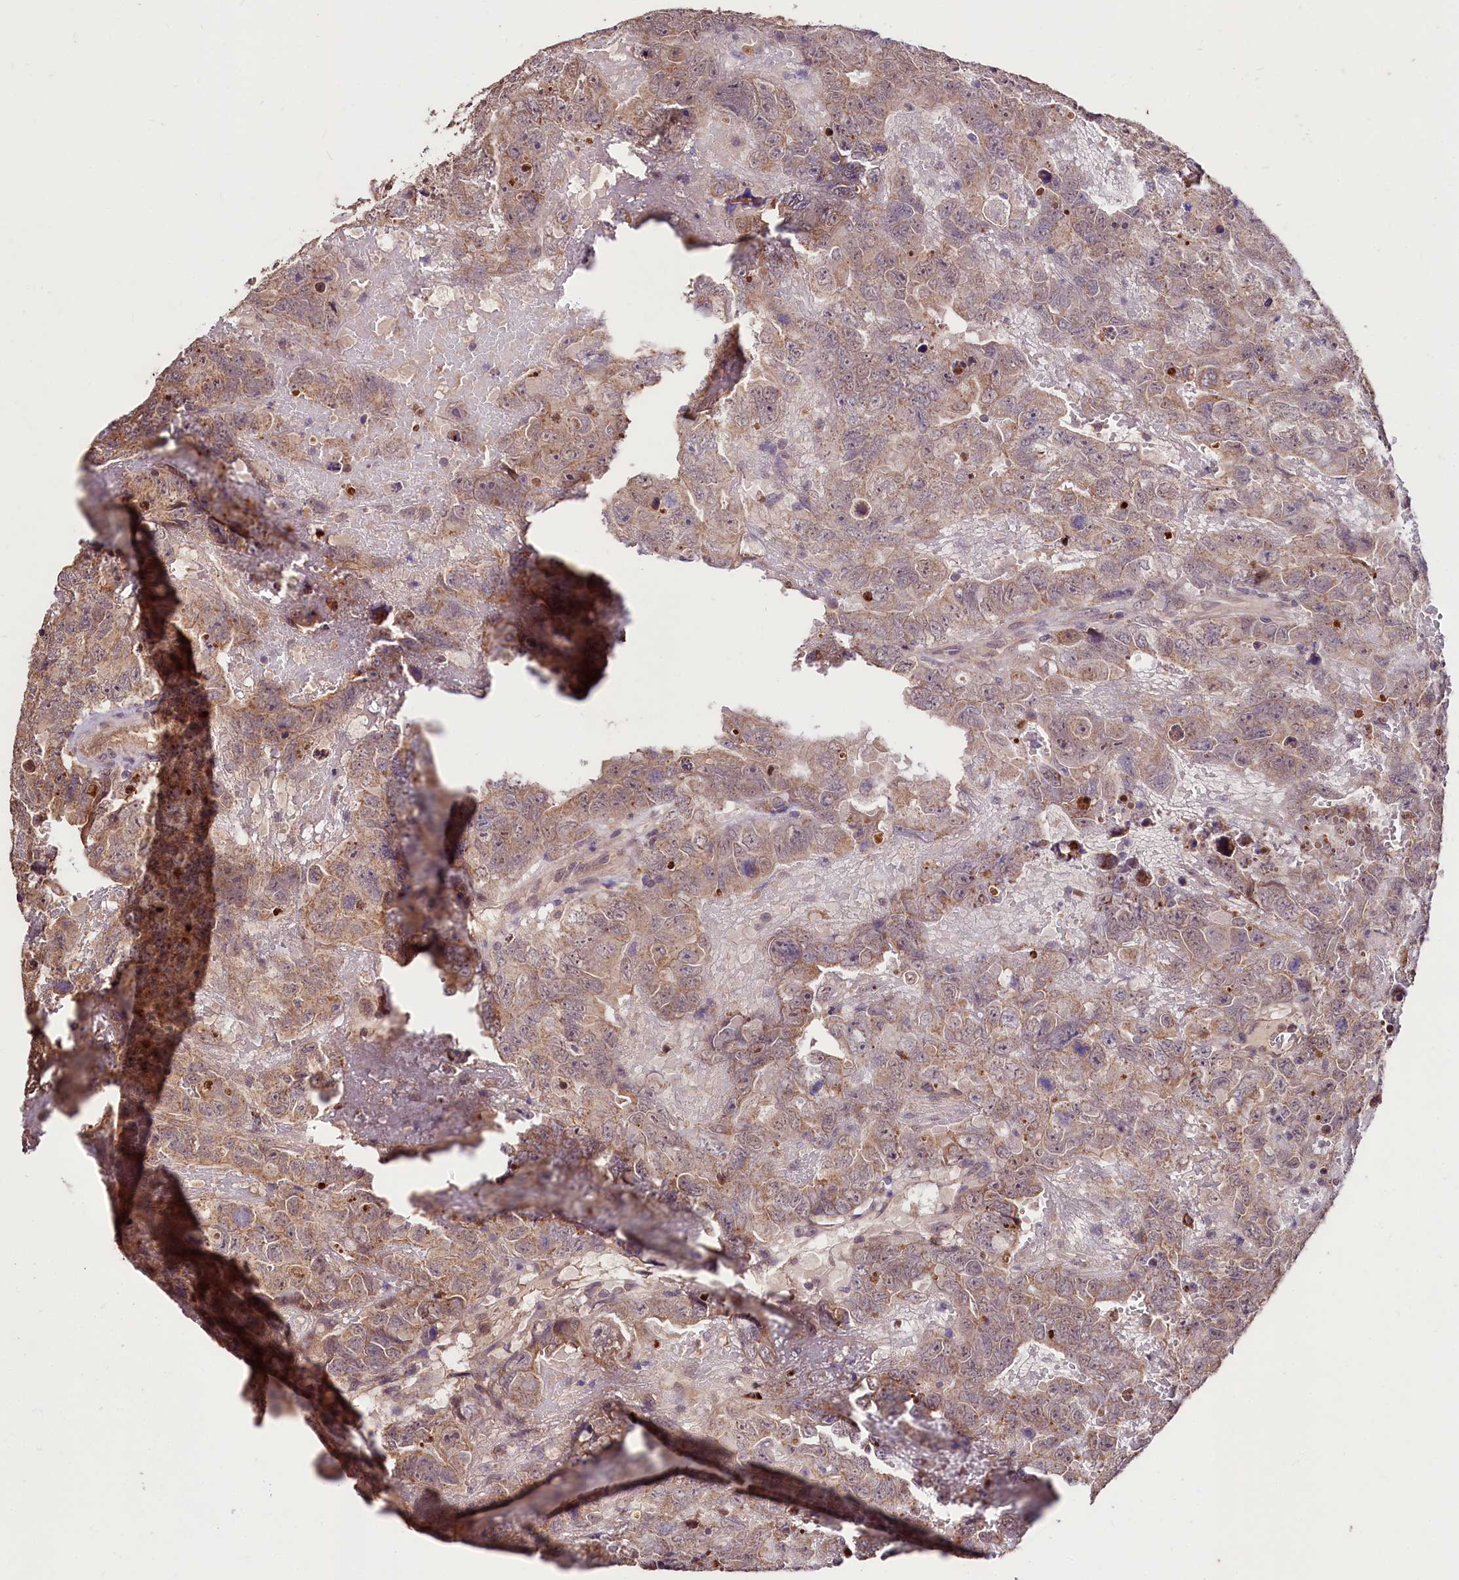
{"staining": {"intensity": "weak", "quantity": ">75%", "location": "cytoplasmic/membranous"}, "tissue": "testis cancer", "cell_type": "Tumor cells", "image_type": "cancer", "snomed": [{"axis": "morphology", "description": "Carcinoma, Embryonal, NOS"}, {"axis": "topography", "description": "Testis"}], "caption": "Tumor cells exhibit low levels of weak cytoplasmic/membranous positivity in approximately >75% of cells in testis embryonal carcinoma.", "gene": "KLRB1", "patient": {"sex": "male", "age": 45}}